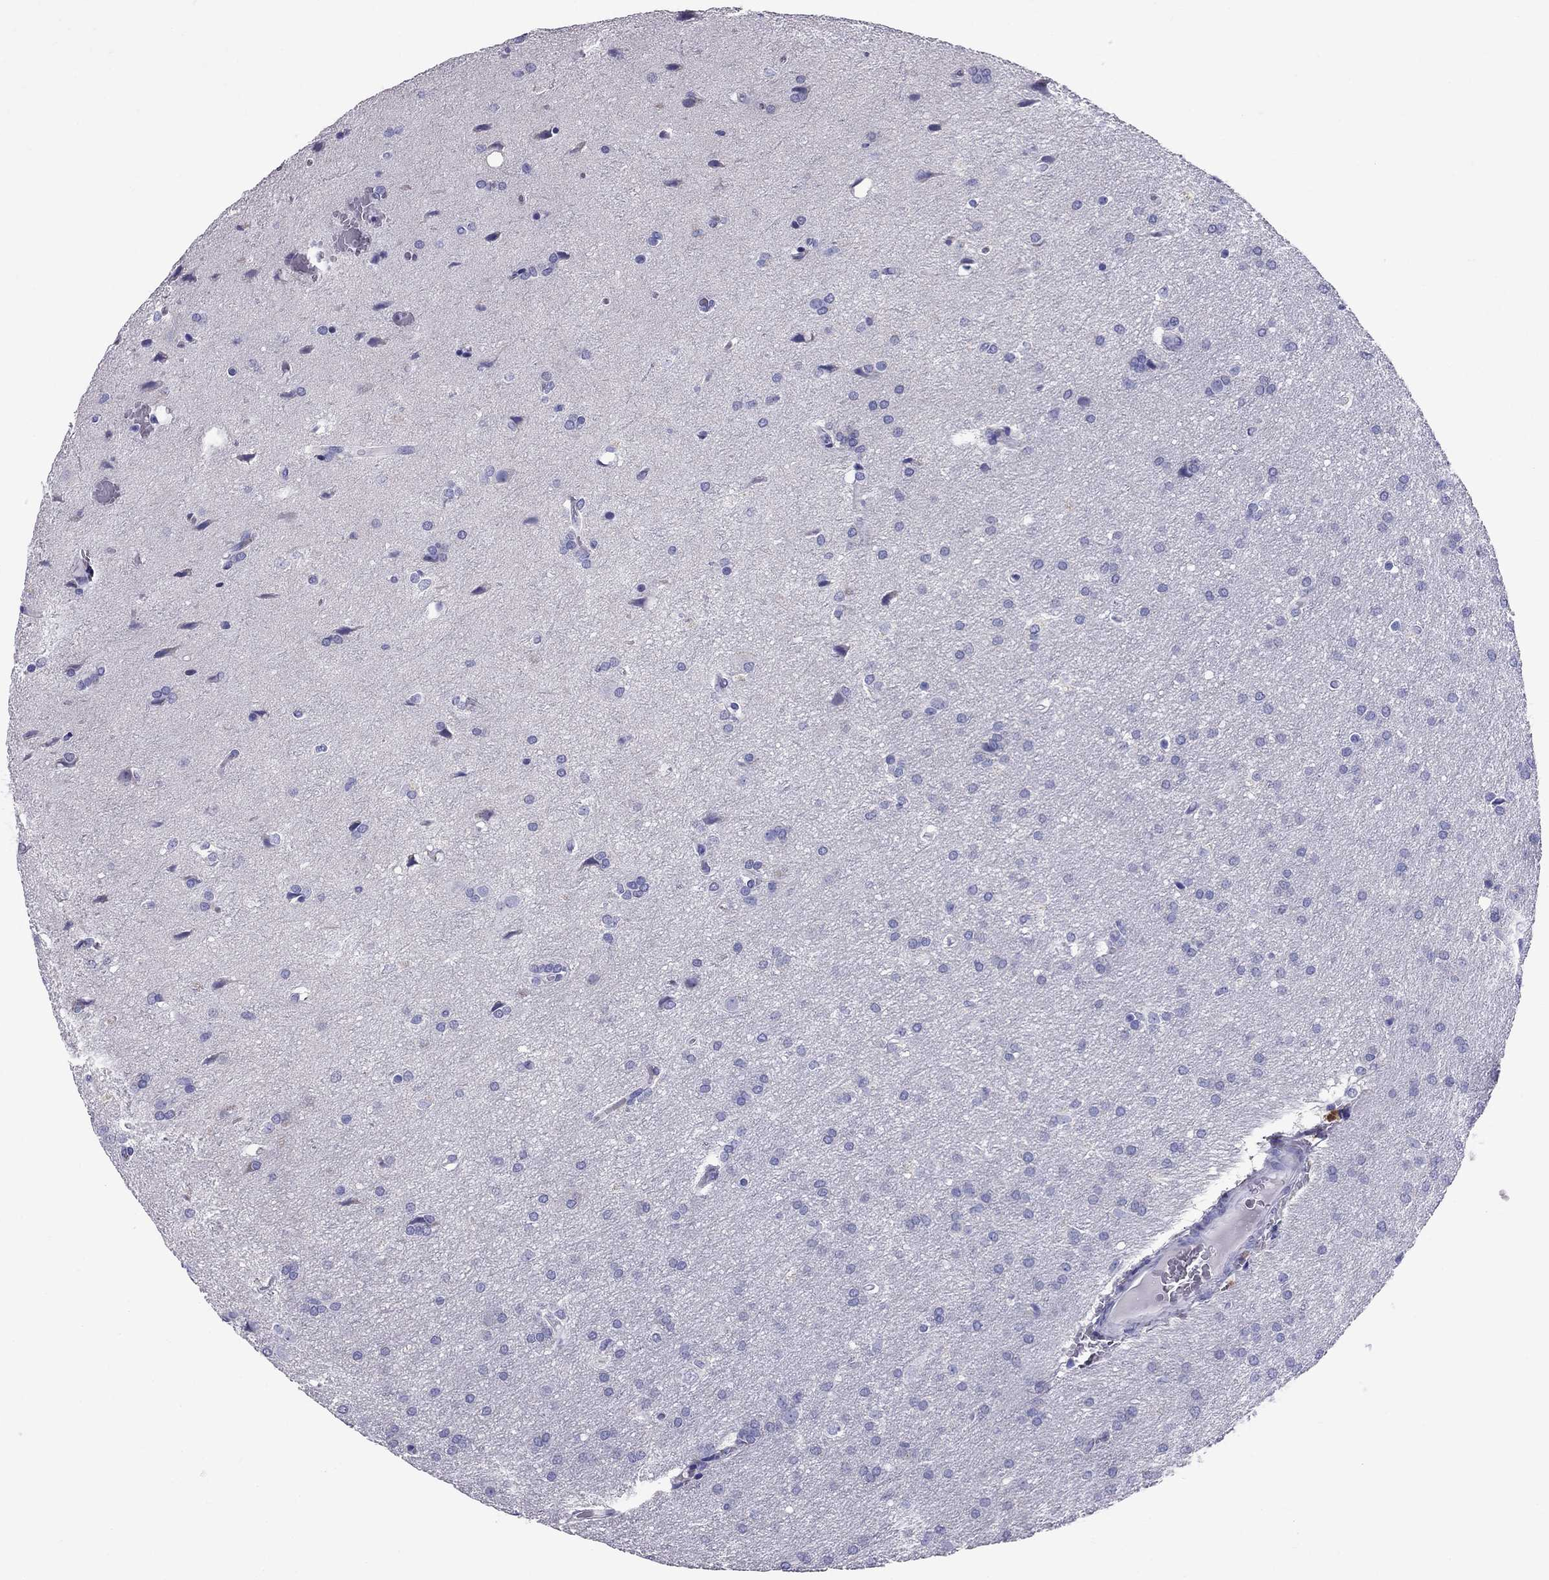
{"staining": {"intensity": "negative", "quantity": "none", "location": "none"}, "tissue": "glioma", "cell_type": "Tumor cells", "image_type": "cancer", "snomed": [{"axis": "morphology", "description": "Glioma, malignant, Low grade"}, {"axis": "topography", "description": "Brain"}], "caption": "Tumor cells show no significant protein staining in glioma.", "gene": "TTLL13", "patient": {"sex": "female", "age": 32}}